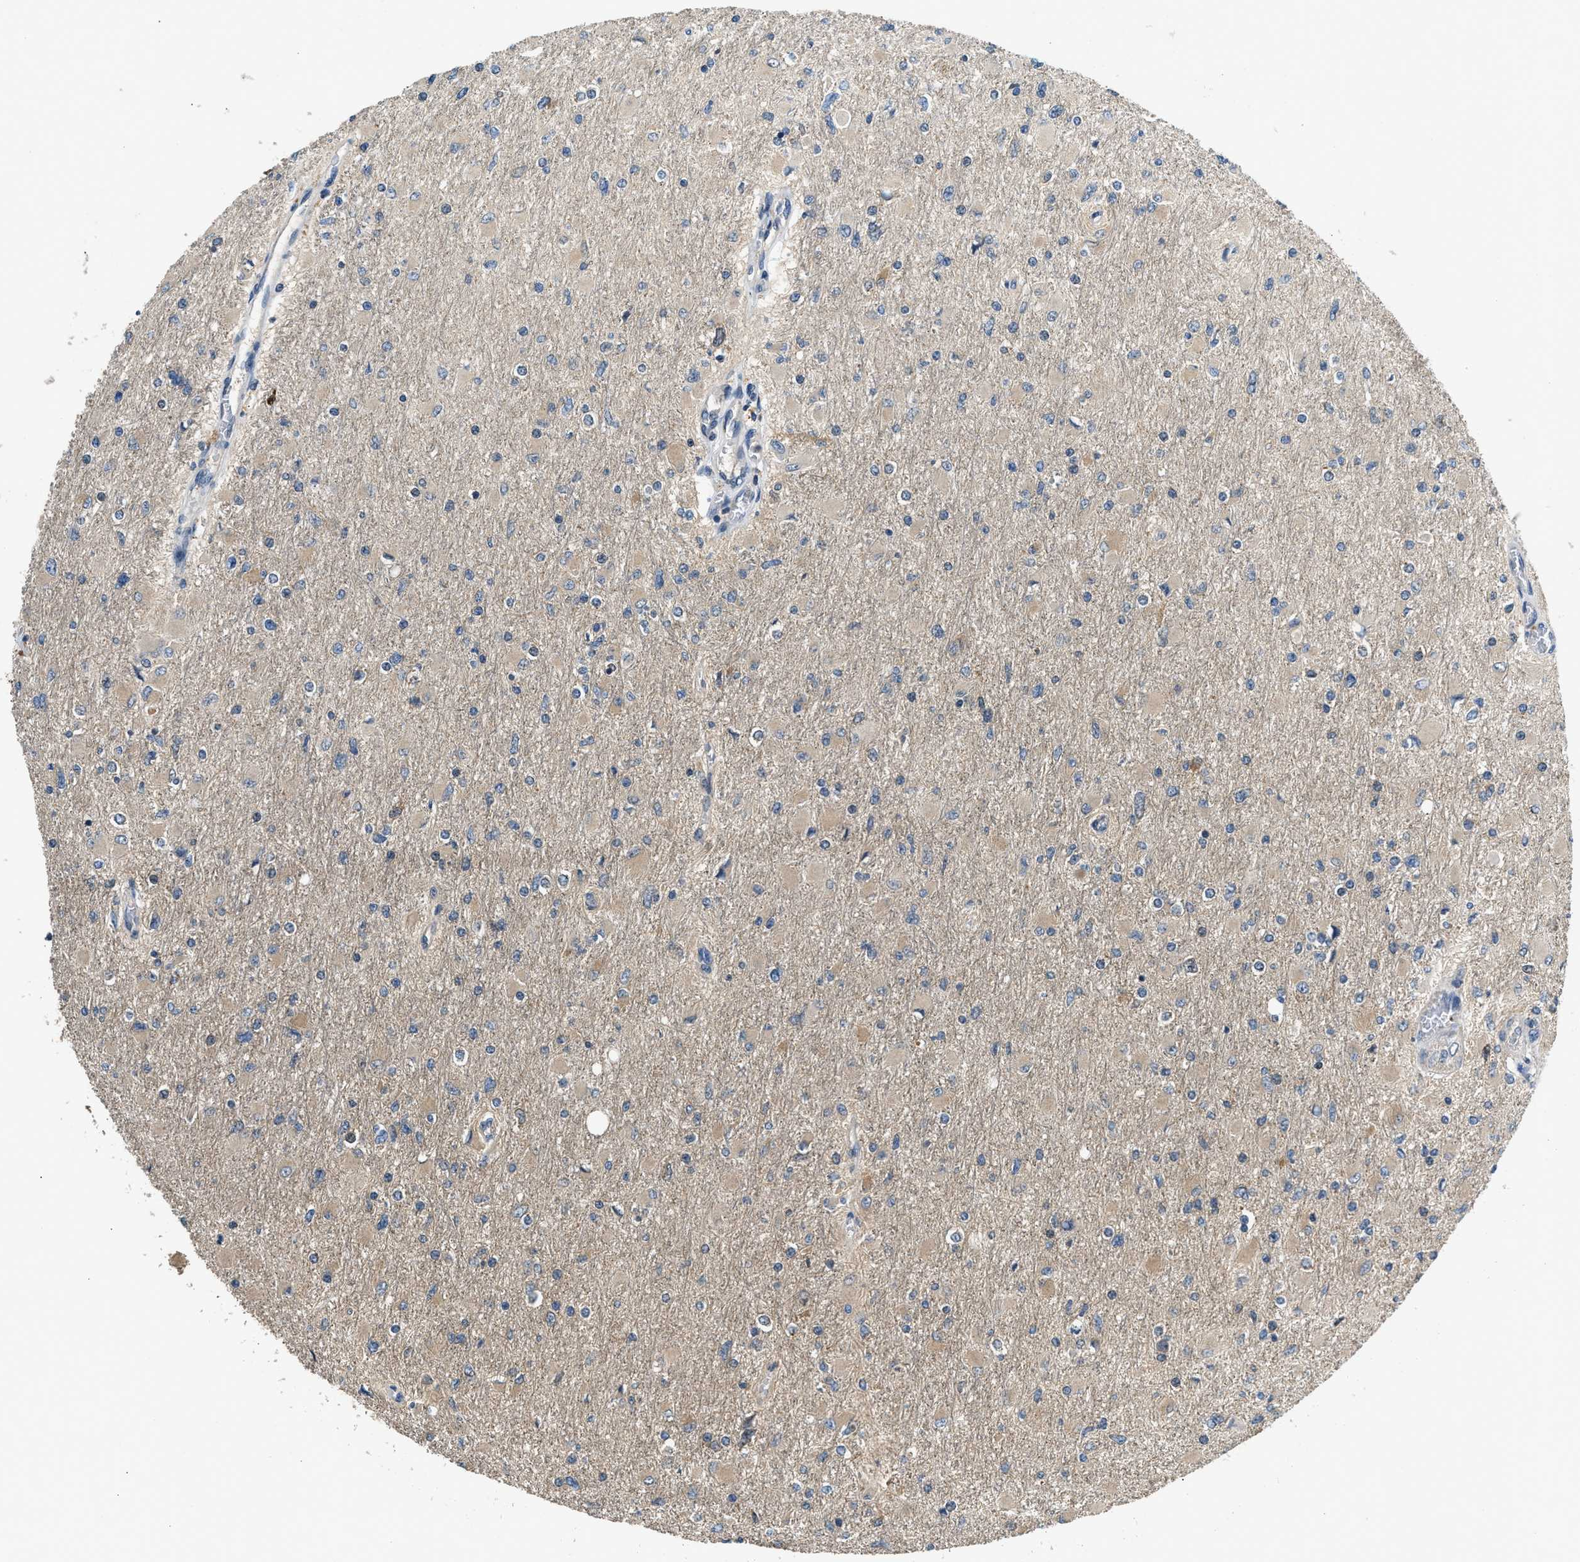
{"staining": {"intensity": "weak", "quantity": ">75%", "location": "cytoplasmic/membranous"}, "tissue": "glioma", "cell_type": "Tumor cells", "image_type": "cancer", "snomed": [{"axis": "morphology", "description": "Glioma, malignant, High grade"}, {"axis": "topography", "description": "Cerebral cortex"}], "caption": "Protein expression analysis of malignant high-grade glioma exhibits weak cytoplasmic/membranous staining in about >75% of tumor cells.", "gene": "IL3RA", "patient": {"sex": "female", "age": 36}}